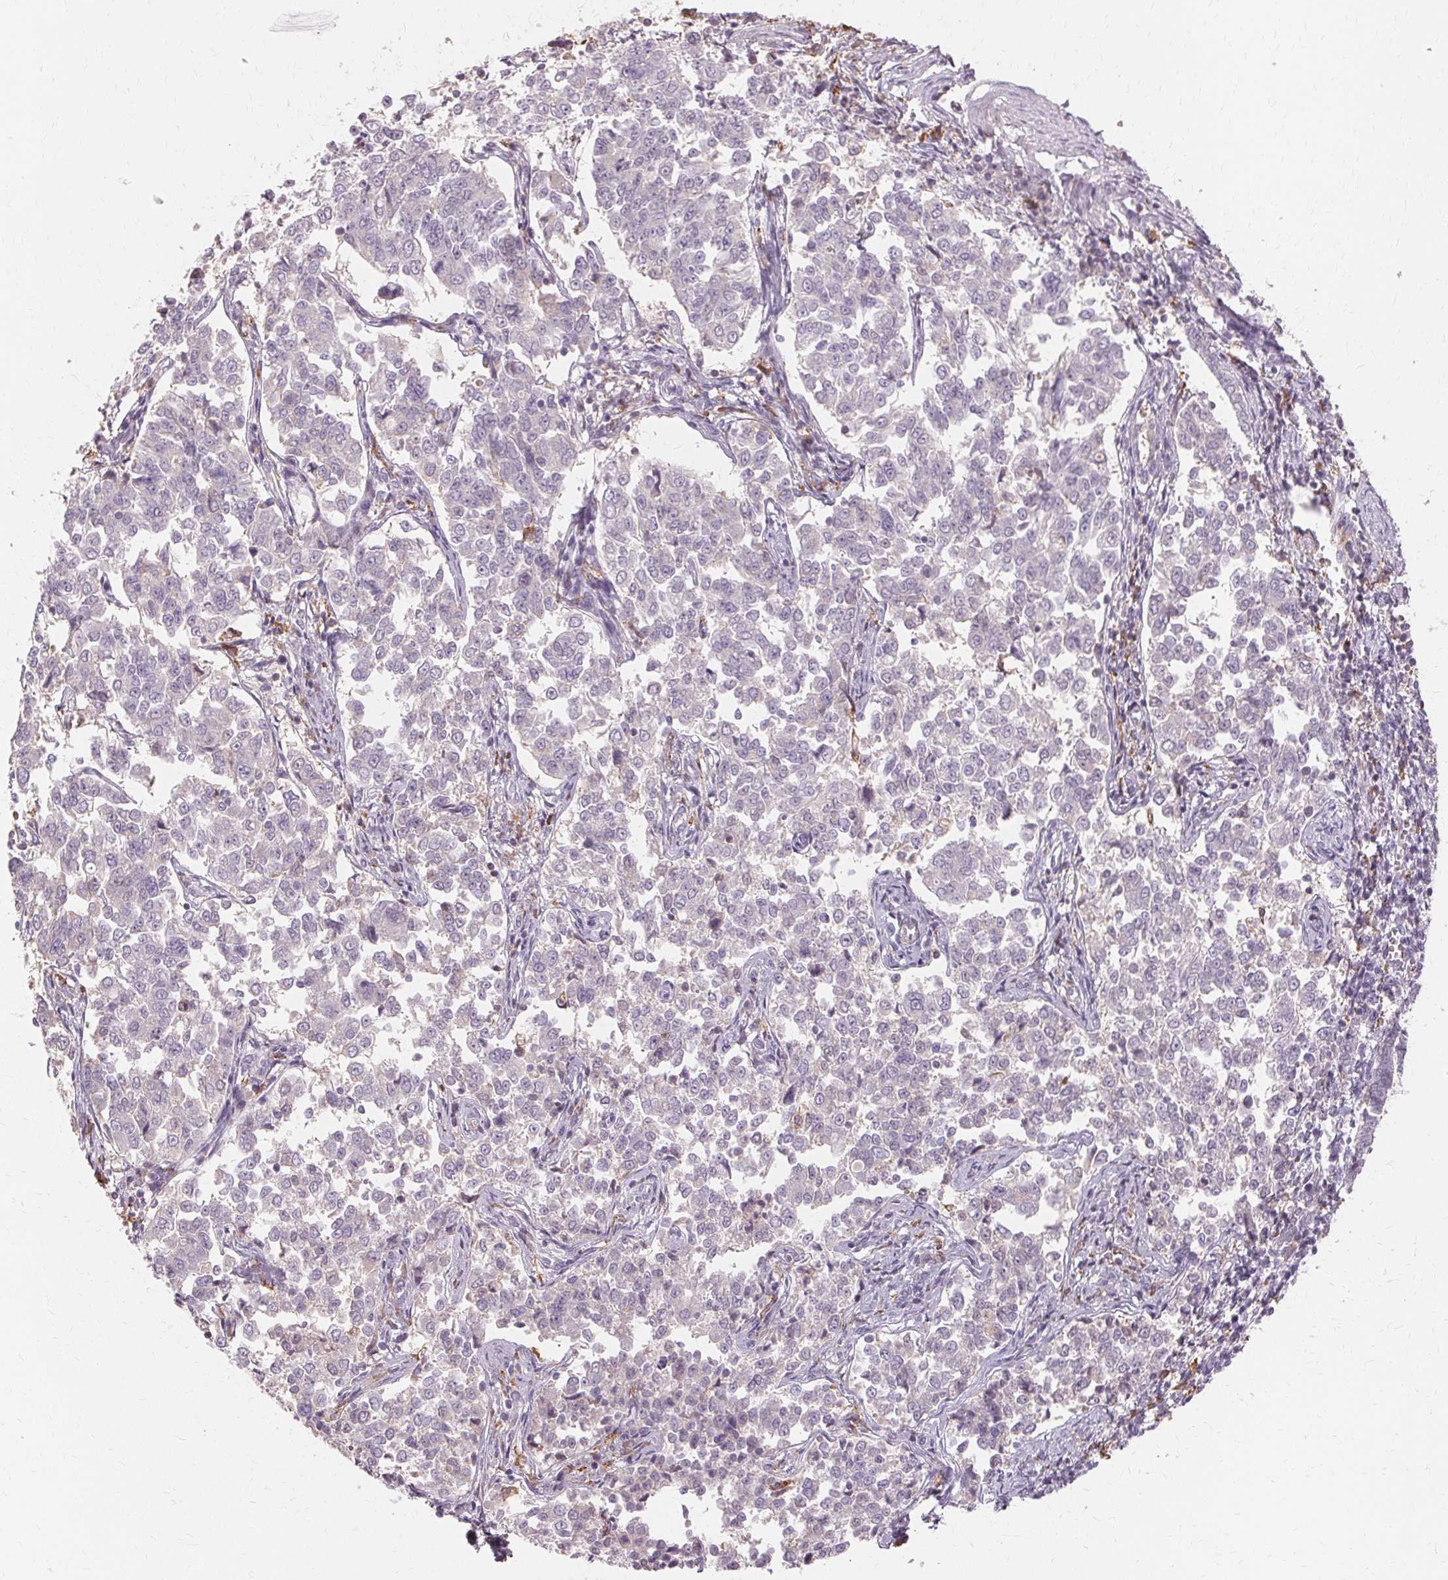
{"staining": {"intensity": "negative", "quantity": "none", "location": "none"}, "tissue": "endometrial cancer", "cell_type": "Tumor cells", "image_type": "cancer", "snomed": [{"axis": "morphology", "description": "Adenocarcinoma, NOS"}, {"axis": "topography", "description": "Endometrium"}], "caption": "High magnification brightfield microscopy of endometrial adenocarcinoma stained with DAB (3,3'-diaminobenzidine) (brown) and counterstained with hematoxylin (blue): tumor cells show no significant expression.", "gene": "IFNGR1", "patient": {"sex": "female", "age": 43}}